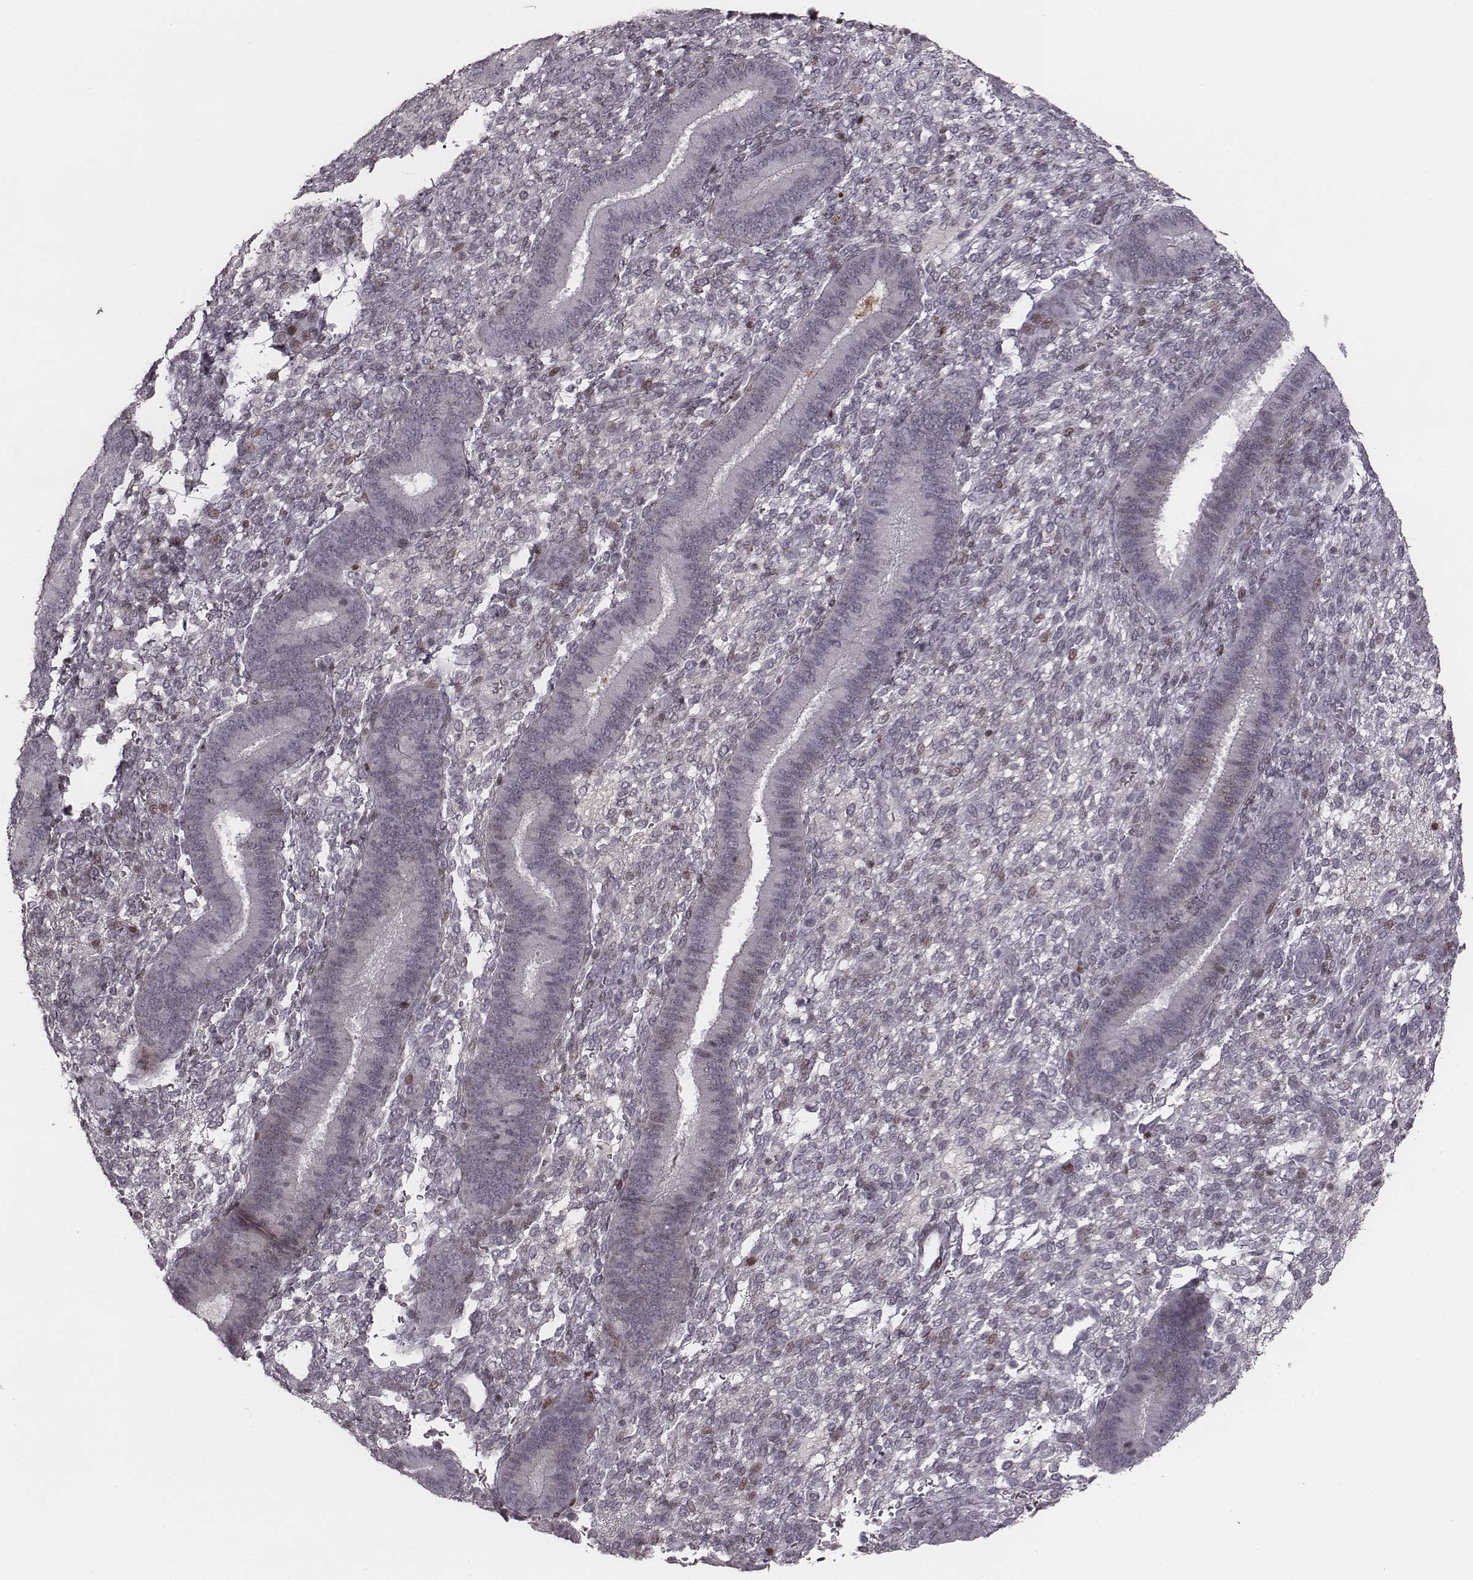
{"staining": {"intensity": "weak", "quantity": "<25%", "location": "nuclear"}, "tissue": "endometrium", "cell_type": "Cells in endometrial stroma", "image_type": "normal", "snomed": [{"axis": "morphology", "description": "Normal tissue, NOS"}, {"axis": "topography", "description": "Endometrium"}], "caption": "Human endometrium stained for a protein using IHC demonstrates no expression in cells in endometrial stroma.", "gene": "NDC1", "patient": {"sex": "female", "age": 39}}